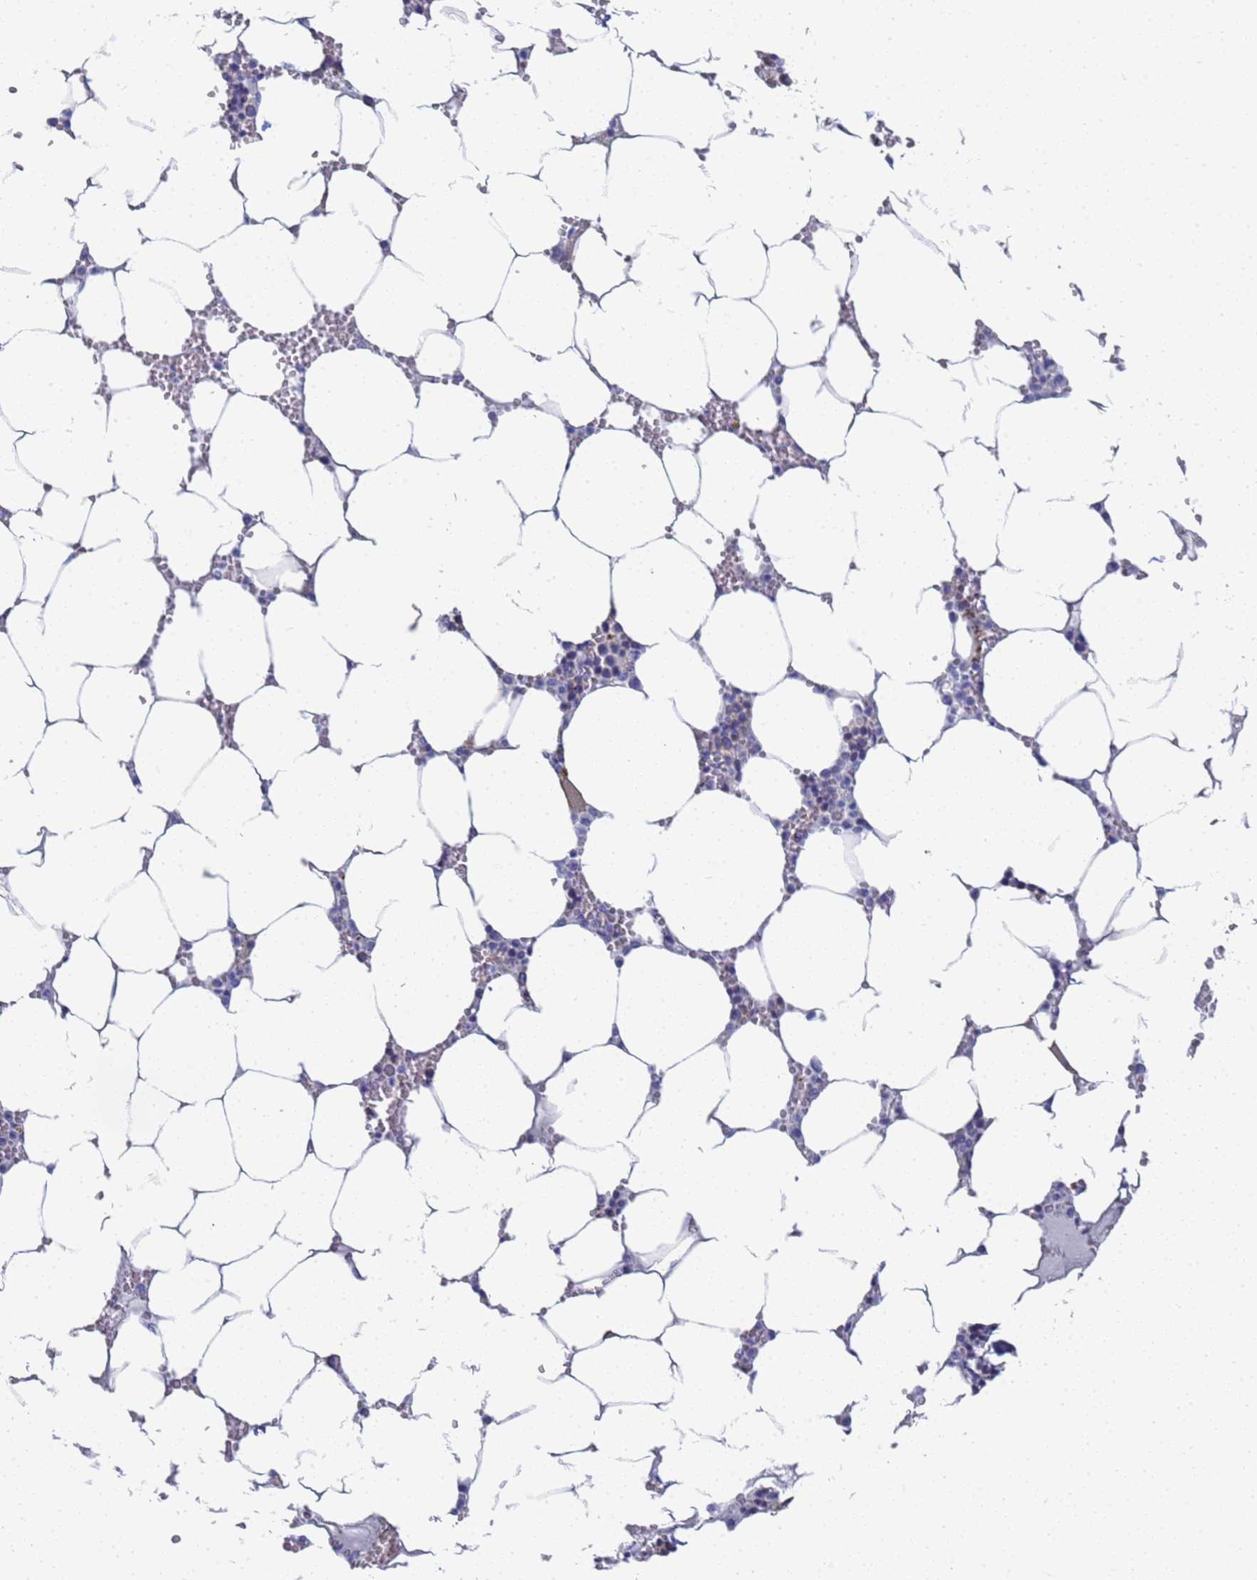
{"staining": {"intensity": "negative", "quantity": "none", "location": "none"}, "tissue": "bone marrow", "cell_type": "Hematopoietic cells", "image_type": "normal", "snomed": [{"axis": "morphology", "description": "Normal tissue, NOS"}, {"axis": "topography", "description": "Bone marrow"}], "caption": "Immunohistochemical staining of benign human bone marrow demonstrates no significant positivity in hematopoietic cells. The staining was performed using DAB to visualize the protein expression in brown, while the nuclei were stained in blue with hematoxylin (Magnification: 20x).", "gene": "ENSG00000198211", "patient": {"sex": "male", "age": 70}}